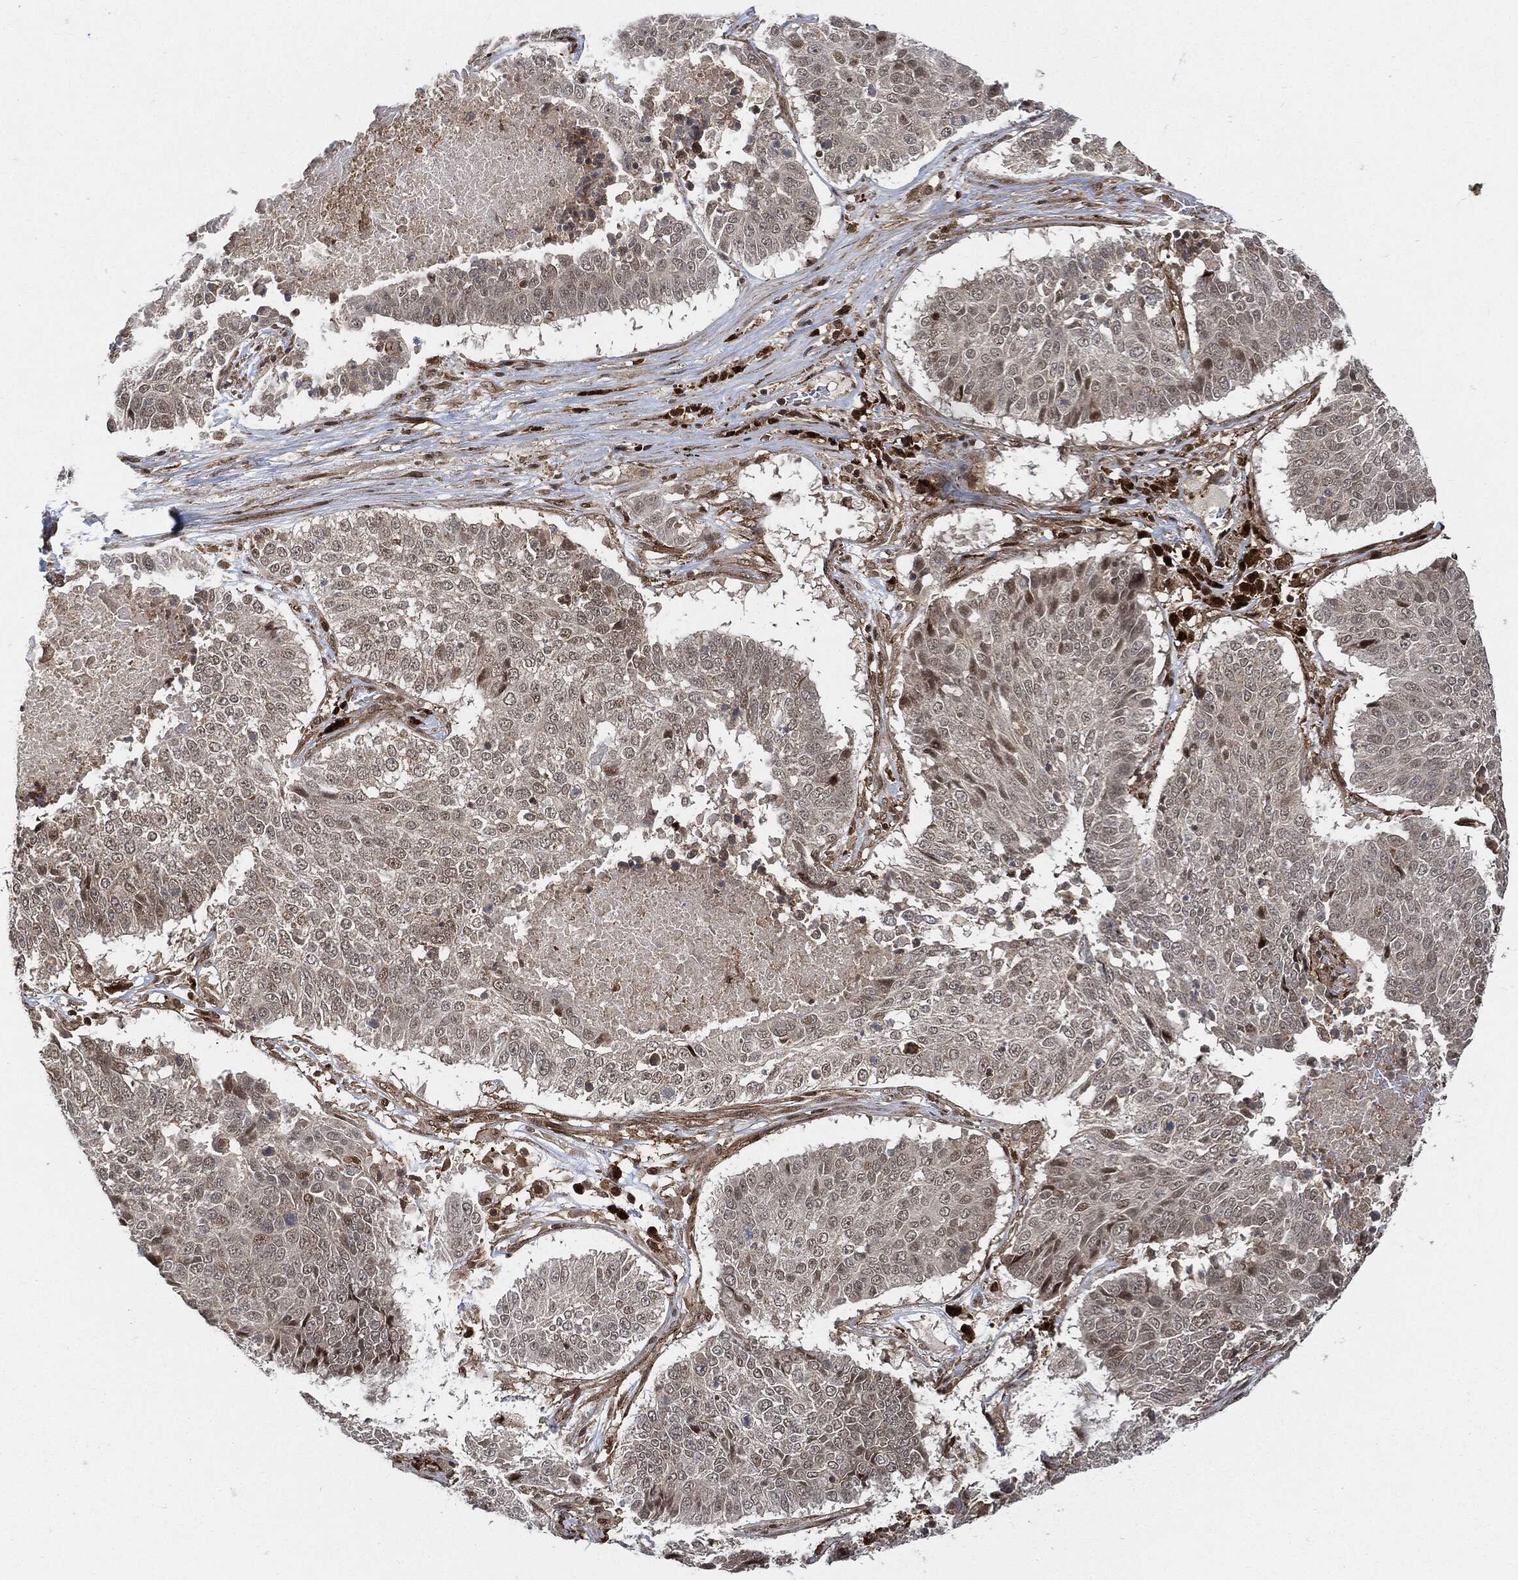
{"staining": {"intensity": "negative", "quantity": "none", "location": "none"}, "tissue": "lung cancer", "cell_type": "Tumor cells", "image_type": "cancer", "snomed": [{"axis": "morphology", "description": "Squamous cell carcinoma, NOS"}, {"axis": "topography", "description": "Lung"}], "caption": "Tumor cells are negative for brown protein staining in squamous cell carcinoma (lung).", "gene": "CUTA", "patient": {"sex": "male", "age": 64}}